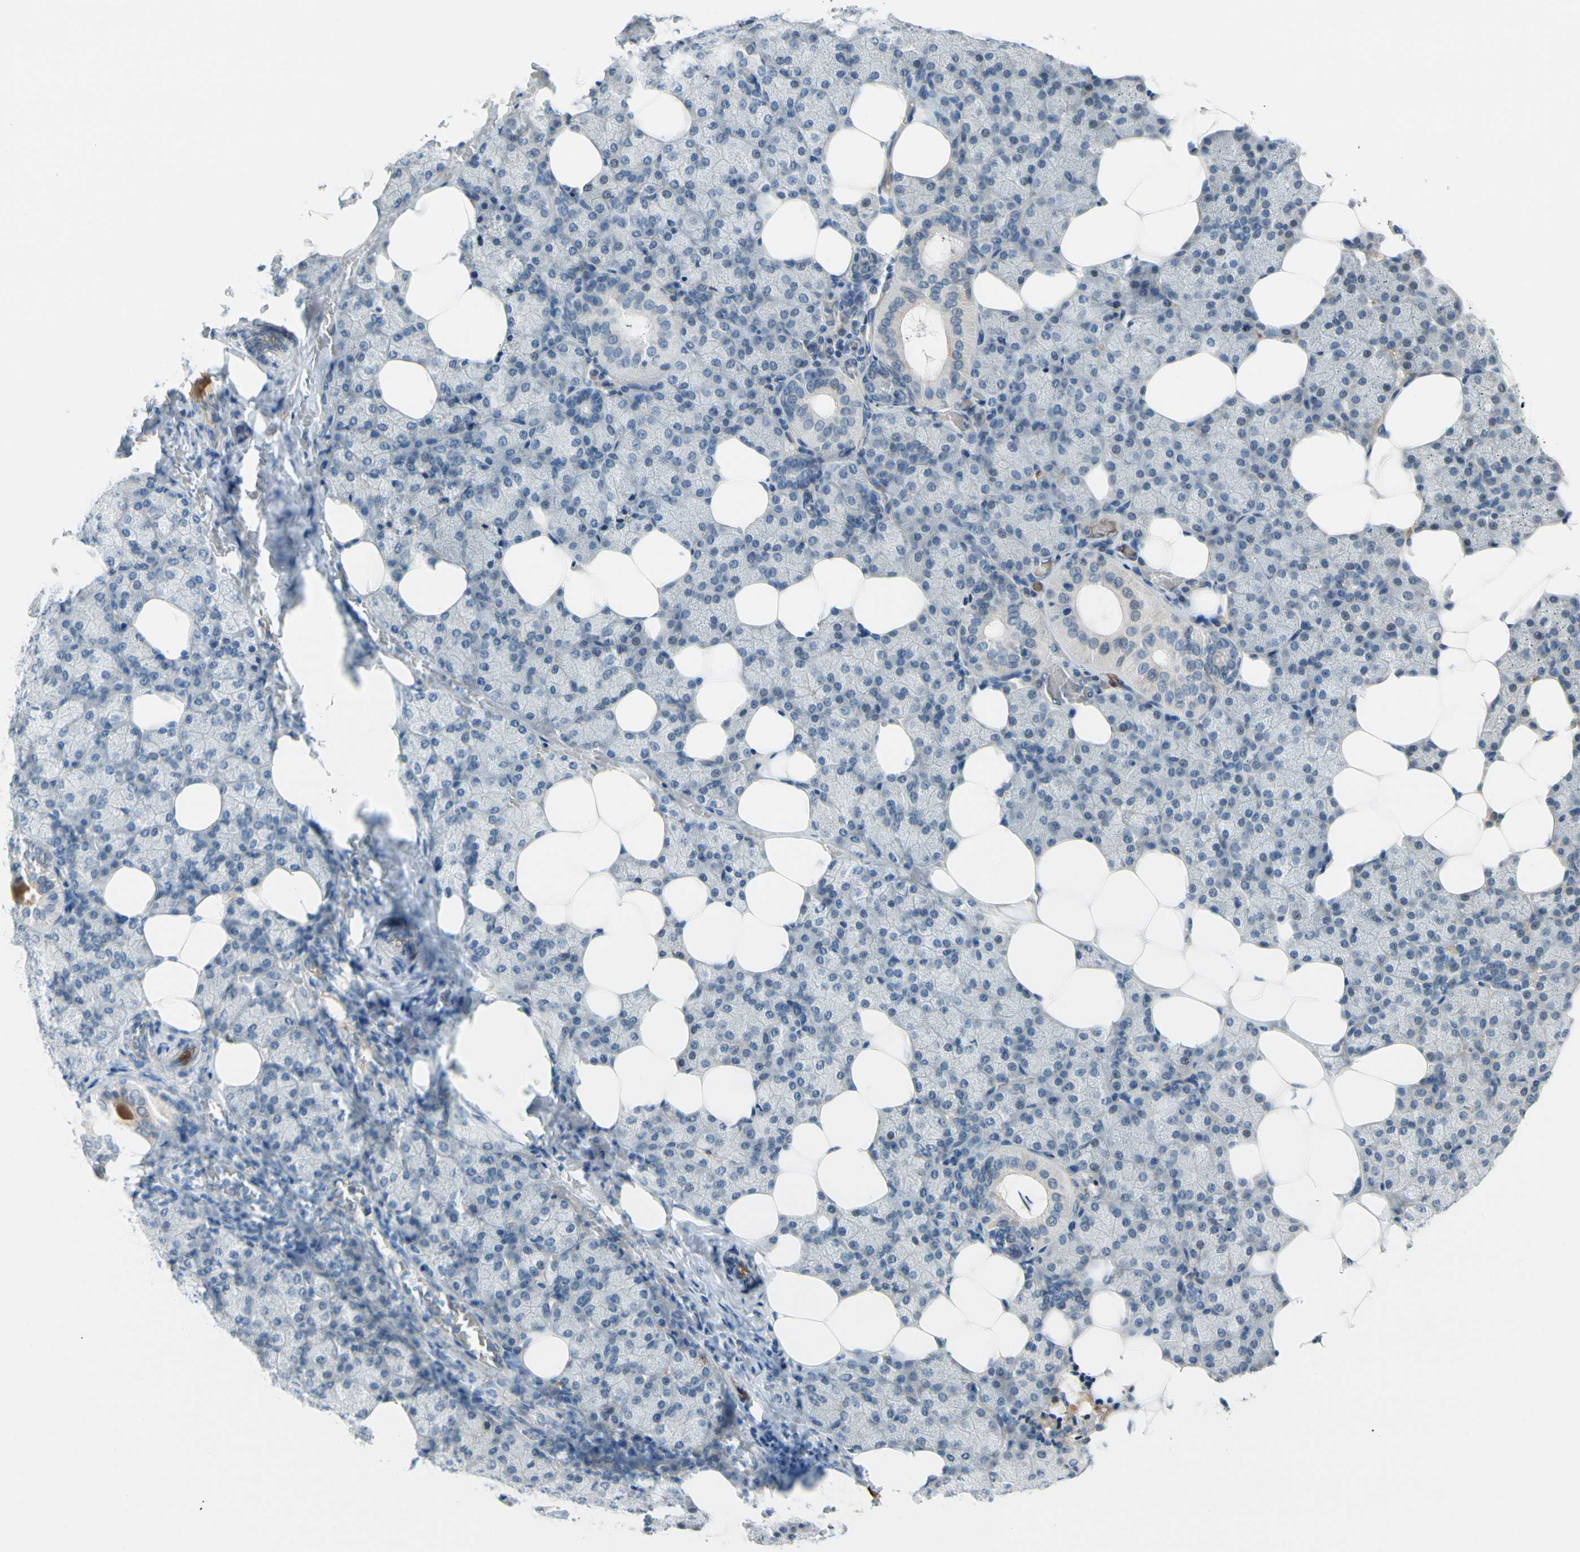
{"staining": {"intensity": "negative", "quantity": "none", "location": "none"}, "tissue": "salivary gland", "cell_type": "Glandular cells", "image_type": "normal", "snomed": [{"axis": "morphology", "description": "Normal tissue, NOS"}, {"axis": "topography", "description": "Lymph node"}, {"axis": "topography", "description": "Salivary gland"}], "caption": "The histopathology image shows no significant positivity in glandular cells of salivary gland.", "gene": "CNDP1", "patient": {"sex": "male", "age": 8}}